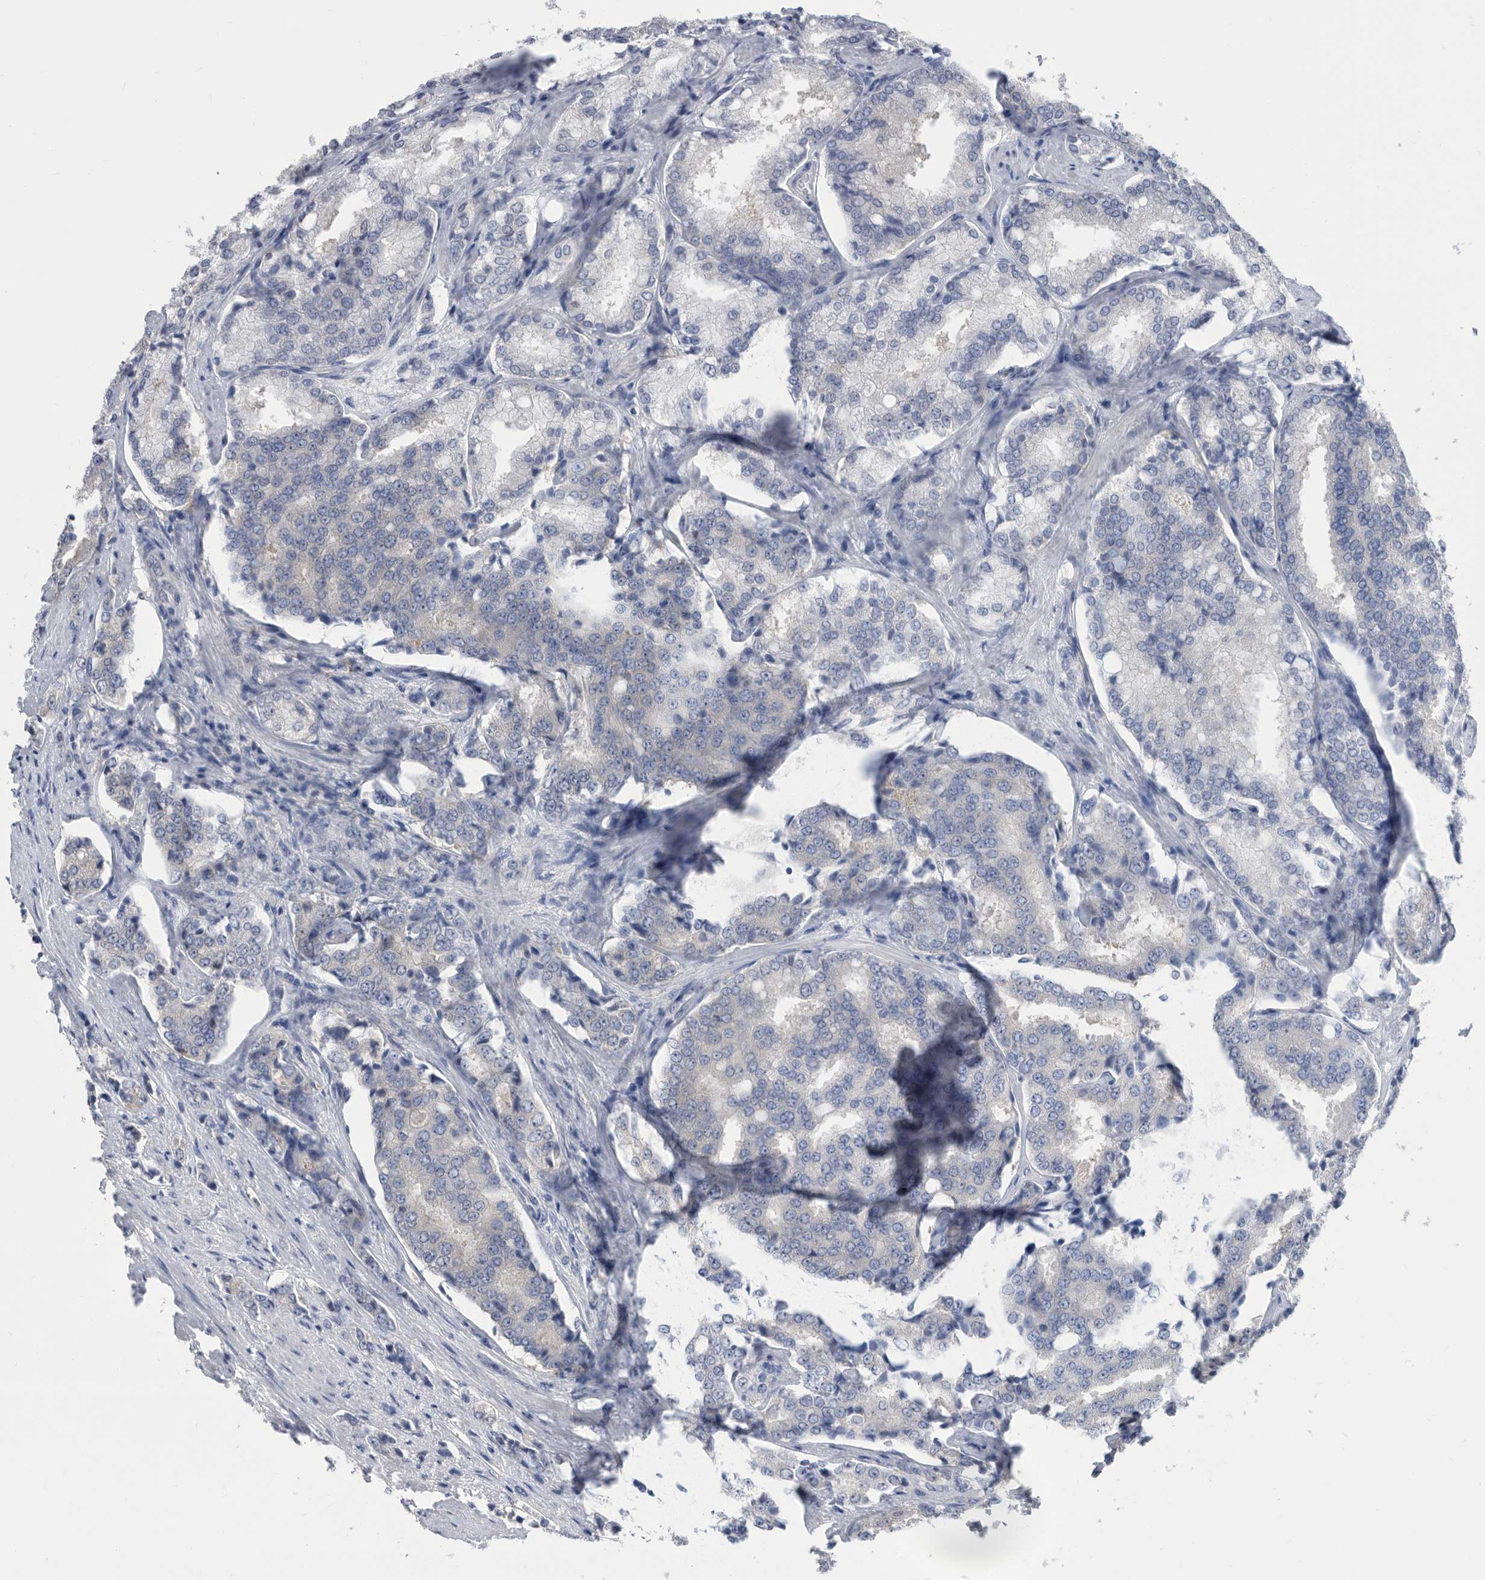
{"staining": {"intensity": "negative", "quantity": "none", "location": "none"}, "tissue": "prostate cancer", "cell_type": "Tumor cells", "image_type": "cancer", "snomed": [{"axis": "morphology", "description": "Adenocarcinoma, High grade"}, {"axis": "topography", "description": "Prostate"}], "caption": "A high-resolution image shows immunohistochemistry (IHC) staining of prostate cancer, which exhibits no significant staining in tumor cells.", "gene": "CCT4", "patient": {"sex": "male", "age": 50}}